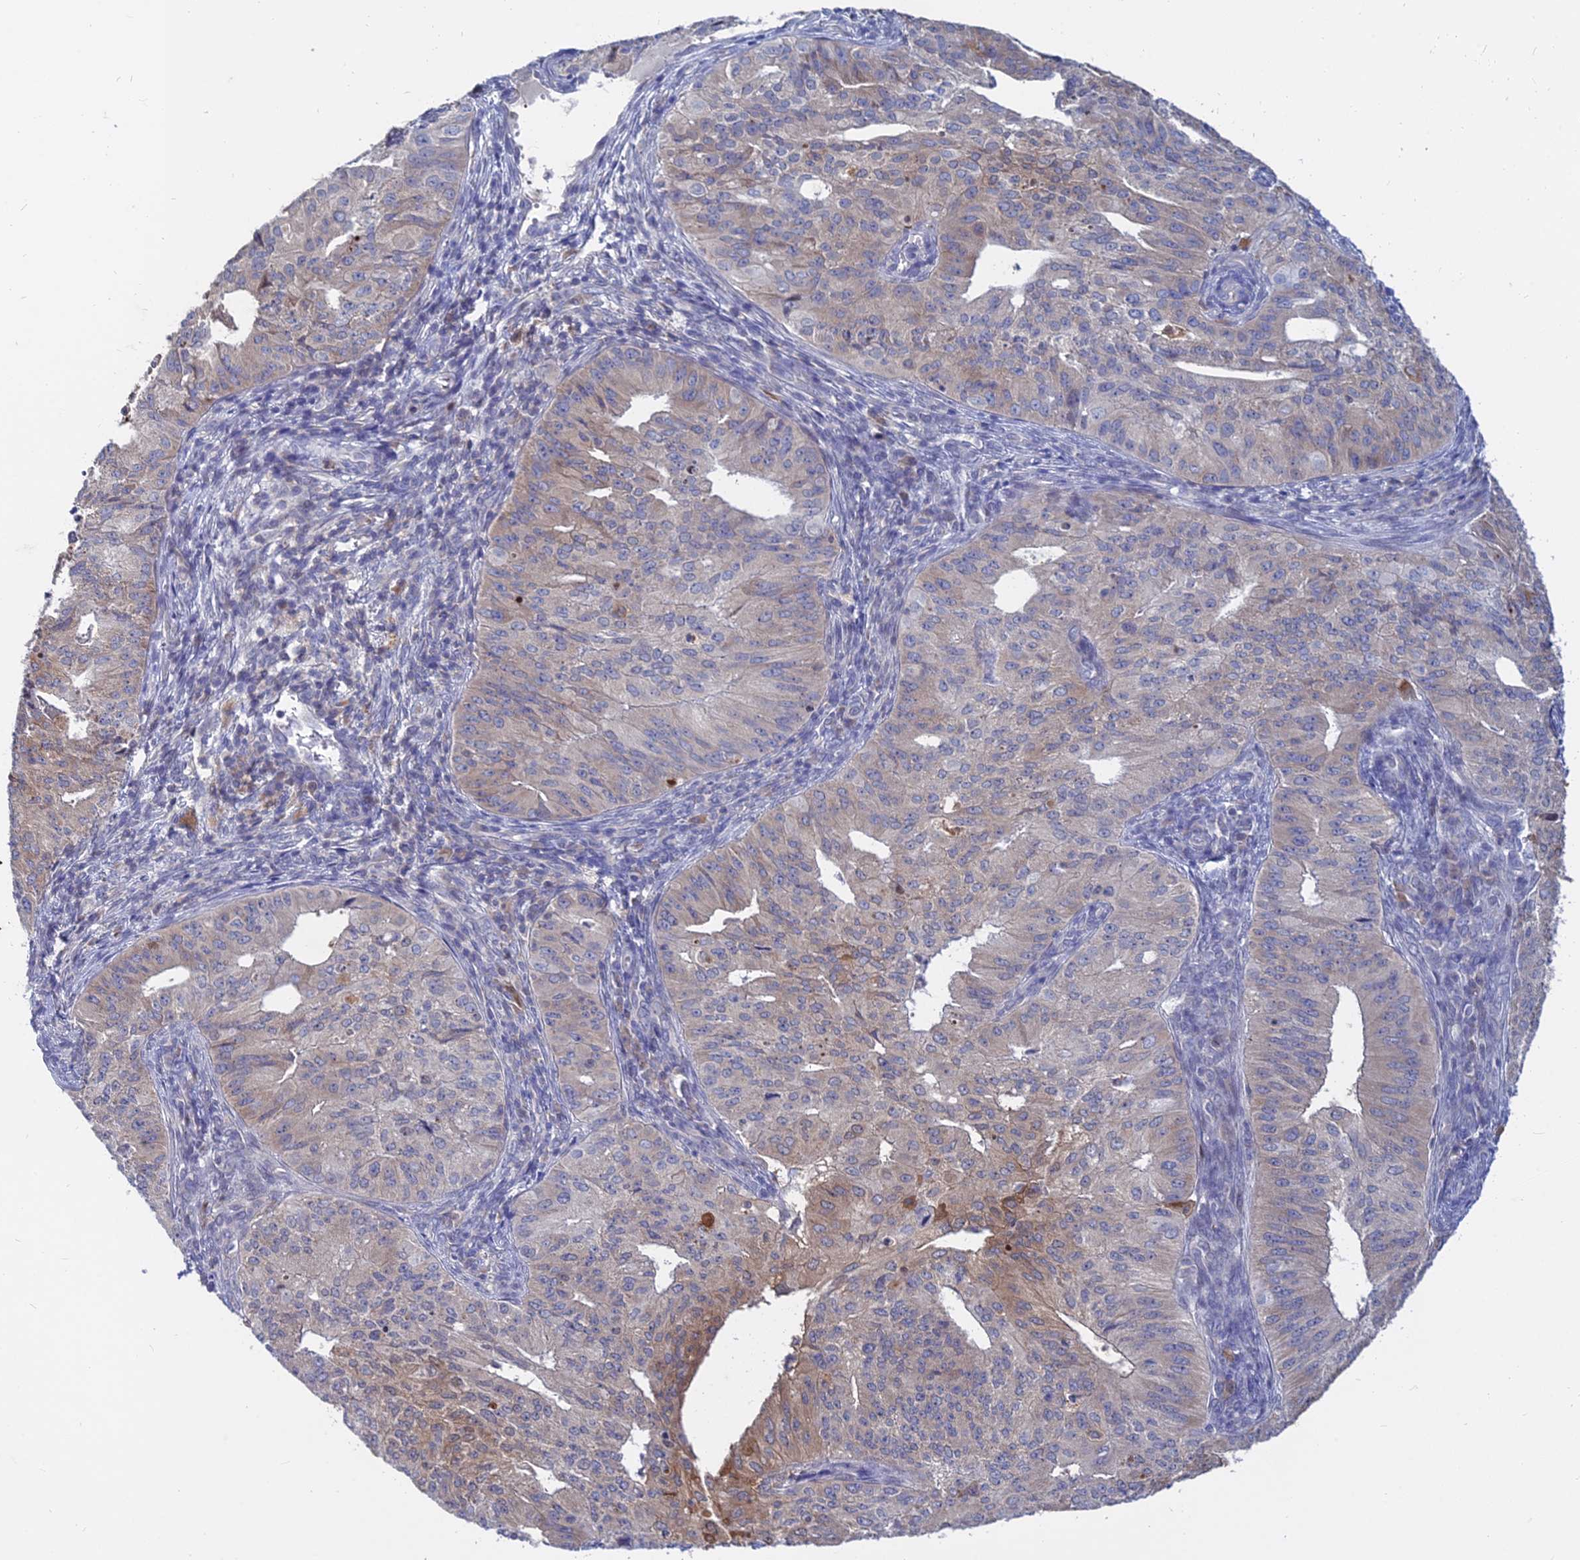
{"staining": {"intensity": "moderate", "quantity": "<25%", "location": "cytoplasmic/membranous"}, "tissue": "endometrial cancer", "cell_type": "Tumor cells", "image_type": "cancer", "snomed": [{"axis": "morphology", "description": "Adenocarcinoma, NOS"}, {"axis": "topography", "description": "Endometrium"}], "caption": "Moderate cytoplasmic/membranous expression for a protein is appreciated in approximately <25% of tumor cells of endometrial adenocarcinoma using IHC.", "gene": "B3GALT4", "patient": {"sex": "female", "age": 50}}